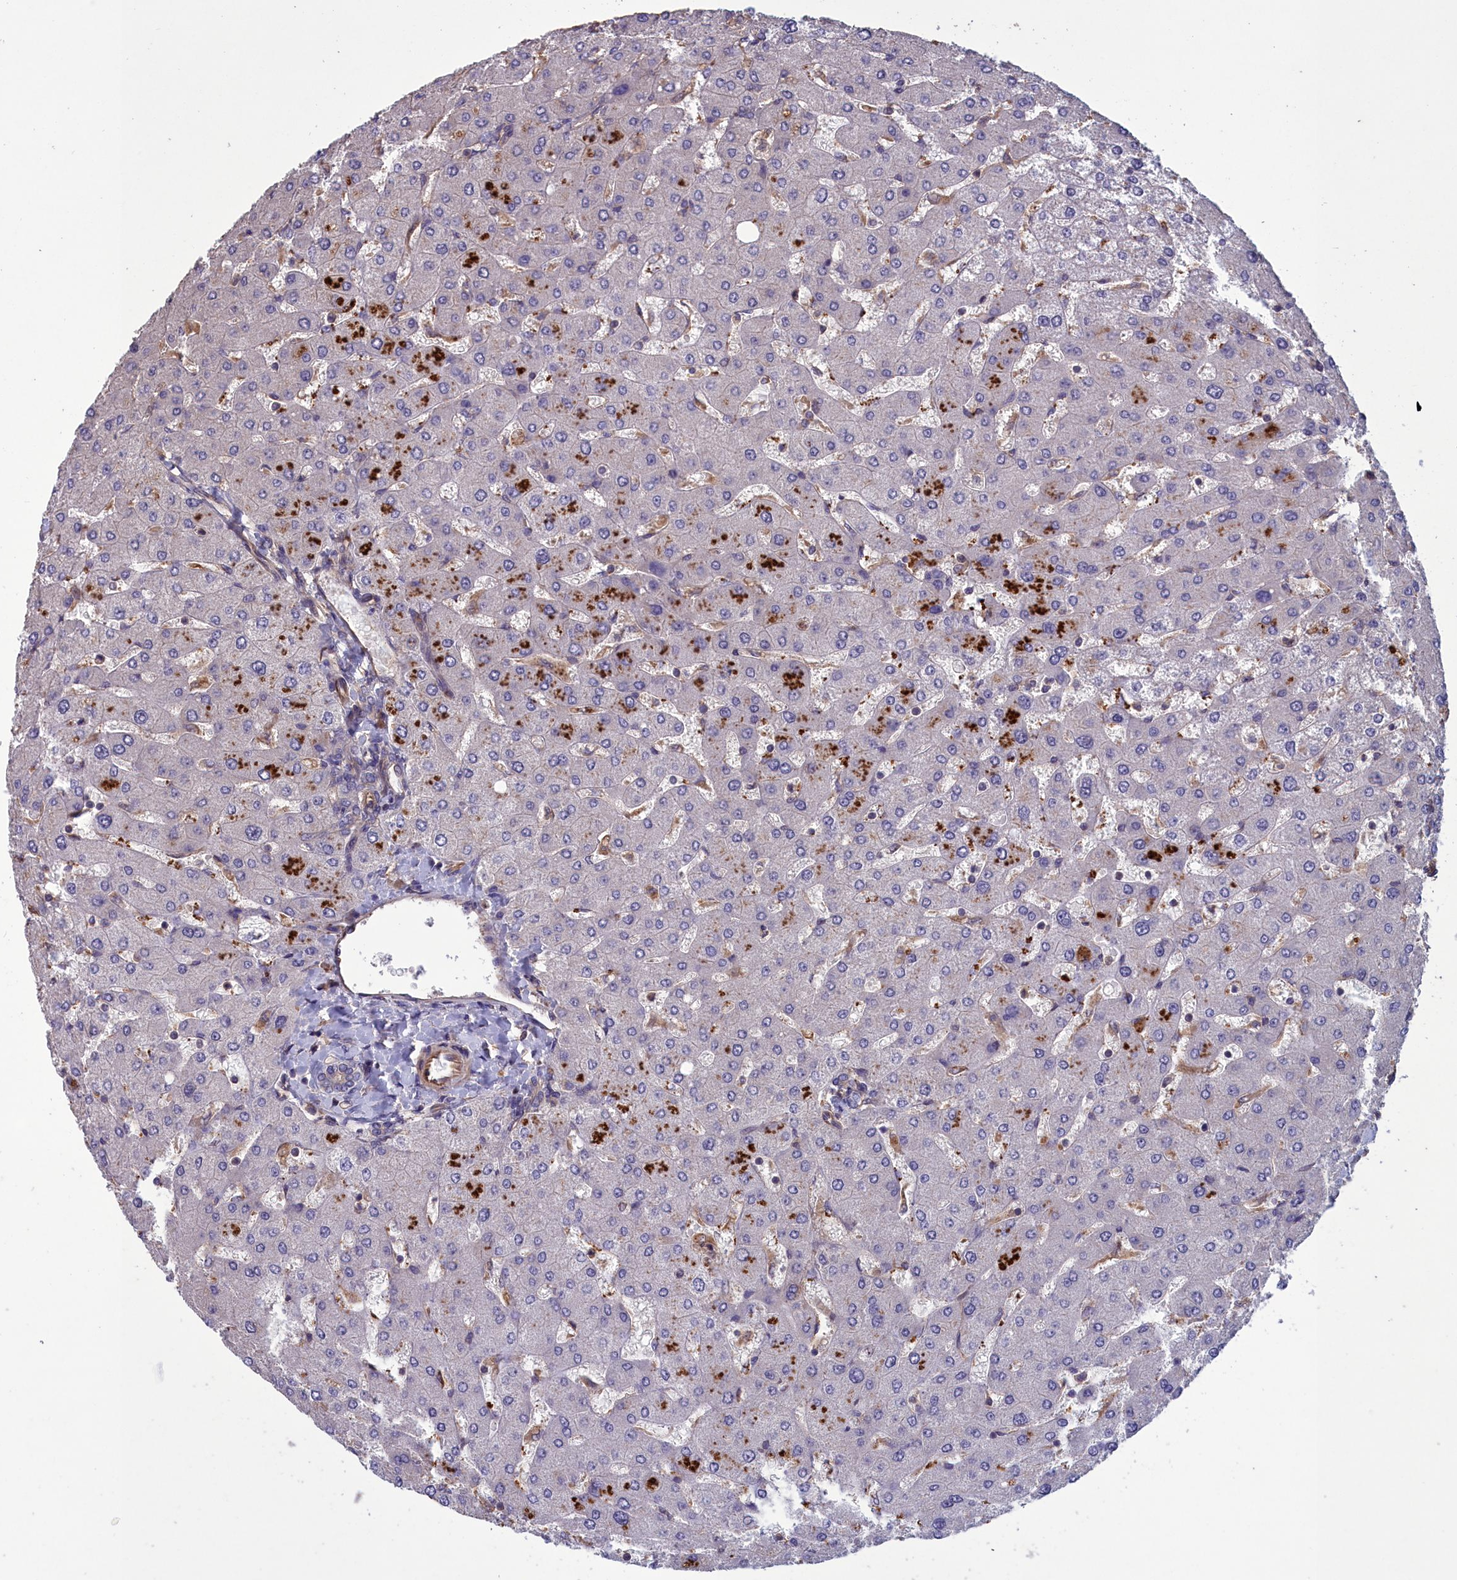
{"staining": {"intensity": "negative", "quantity": "none", "location": "none"}, "tissue": "liver", "cell_type": "Cholangiocytes", "image_type": "normal", "snomed": [{"axis": "morphology", "description": "Normal tissue, NOS"}, {"axis": "topography", "description": "Liver"}], "caption": "A high-resolution image shows immunohistochemistry (IHC) staining of benign liver, which shows no significant staining in cholangiocytes.", "gene": "DAPK3", "patient": {"sex": "male", "age": 55}}